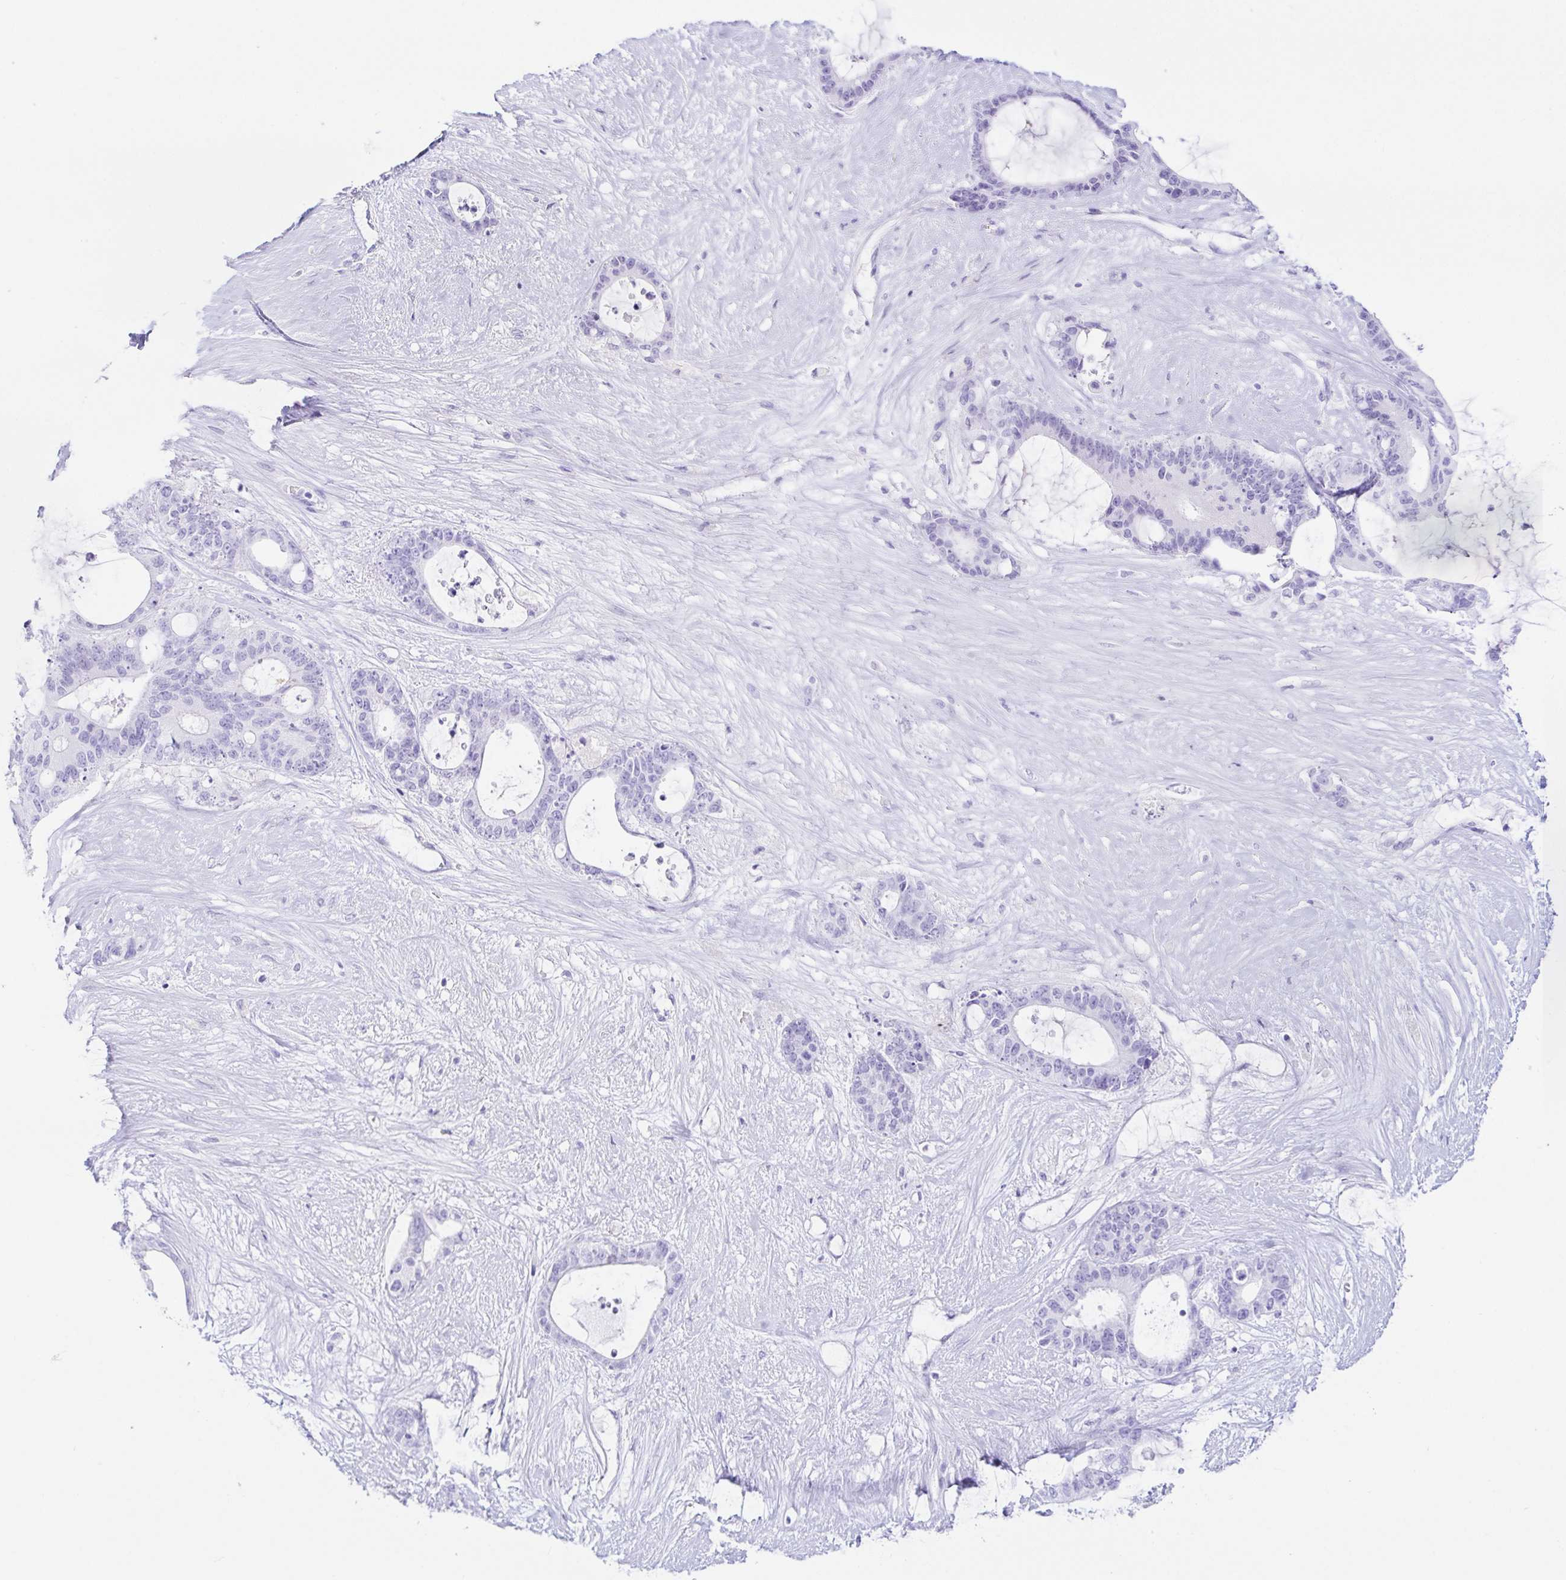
{"staining": {"intensity": "negative", "quantity": "none", "location": "none"}, "tissue": "liver cancer", "cell_type": "Tumor cells", "image_type": "cancer", "snomed": [{"axis": "morphology", "description": "Normal tissue, NOS"}, {"axis": "morphology", "description": "Cholangiocarcinoma"}, {"axis": "topography", "description": "Liver"}, {"axis": "topography", "description": "Peripheral nerve tissue"}], "caption": "High power microscopy photomicrograph of an IHC micrograph of liver cancer, revealing no significant positivity in tumor cells.", "gene": "PAX8", "patient": {"sex": "female", "age": 73}}